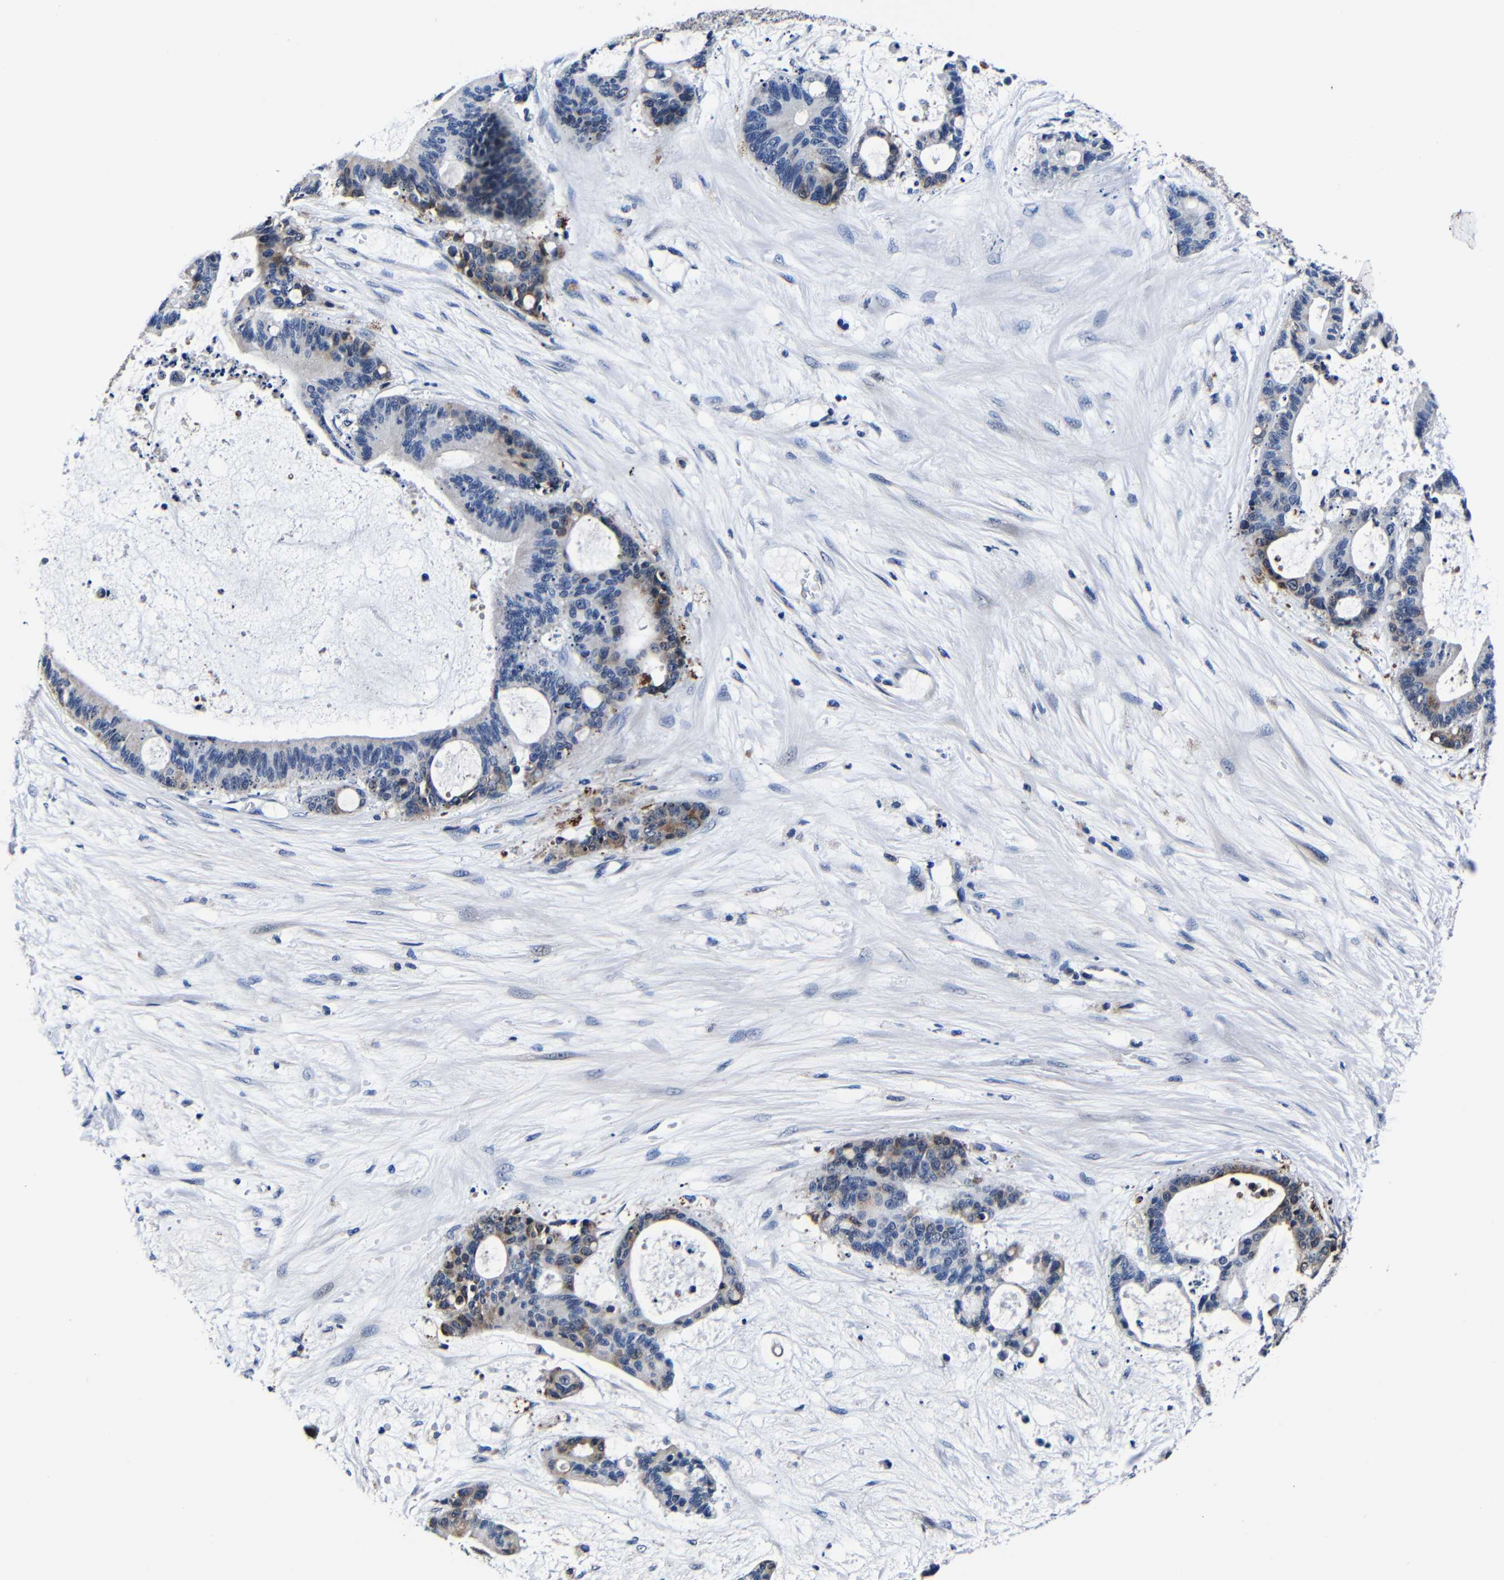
{"staining": {"intensity": "moderate", "quantity": "<25%", "location": "cytoplasmic/membranous"}, "tissue": "liver cancer", "cell_type": "Tumor cells", "image_type": "cancer", "snomed": [{"axis": "morphology", "description": "Cholangiocarcinoma"}, {"axis": "topography", "description": "Liver"}], "caption": "About <25% of tumor cells in human cholangiocarcinoma (liver) exhibit moderate cytoplasmic/membranous protein positivity as visualized by brown immunohistochemical staining.", "gene": "DEPP1", "patient": {"sex": "female", "age": 73}}